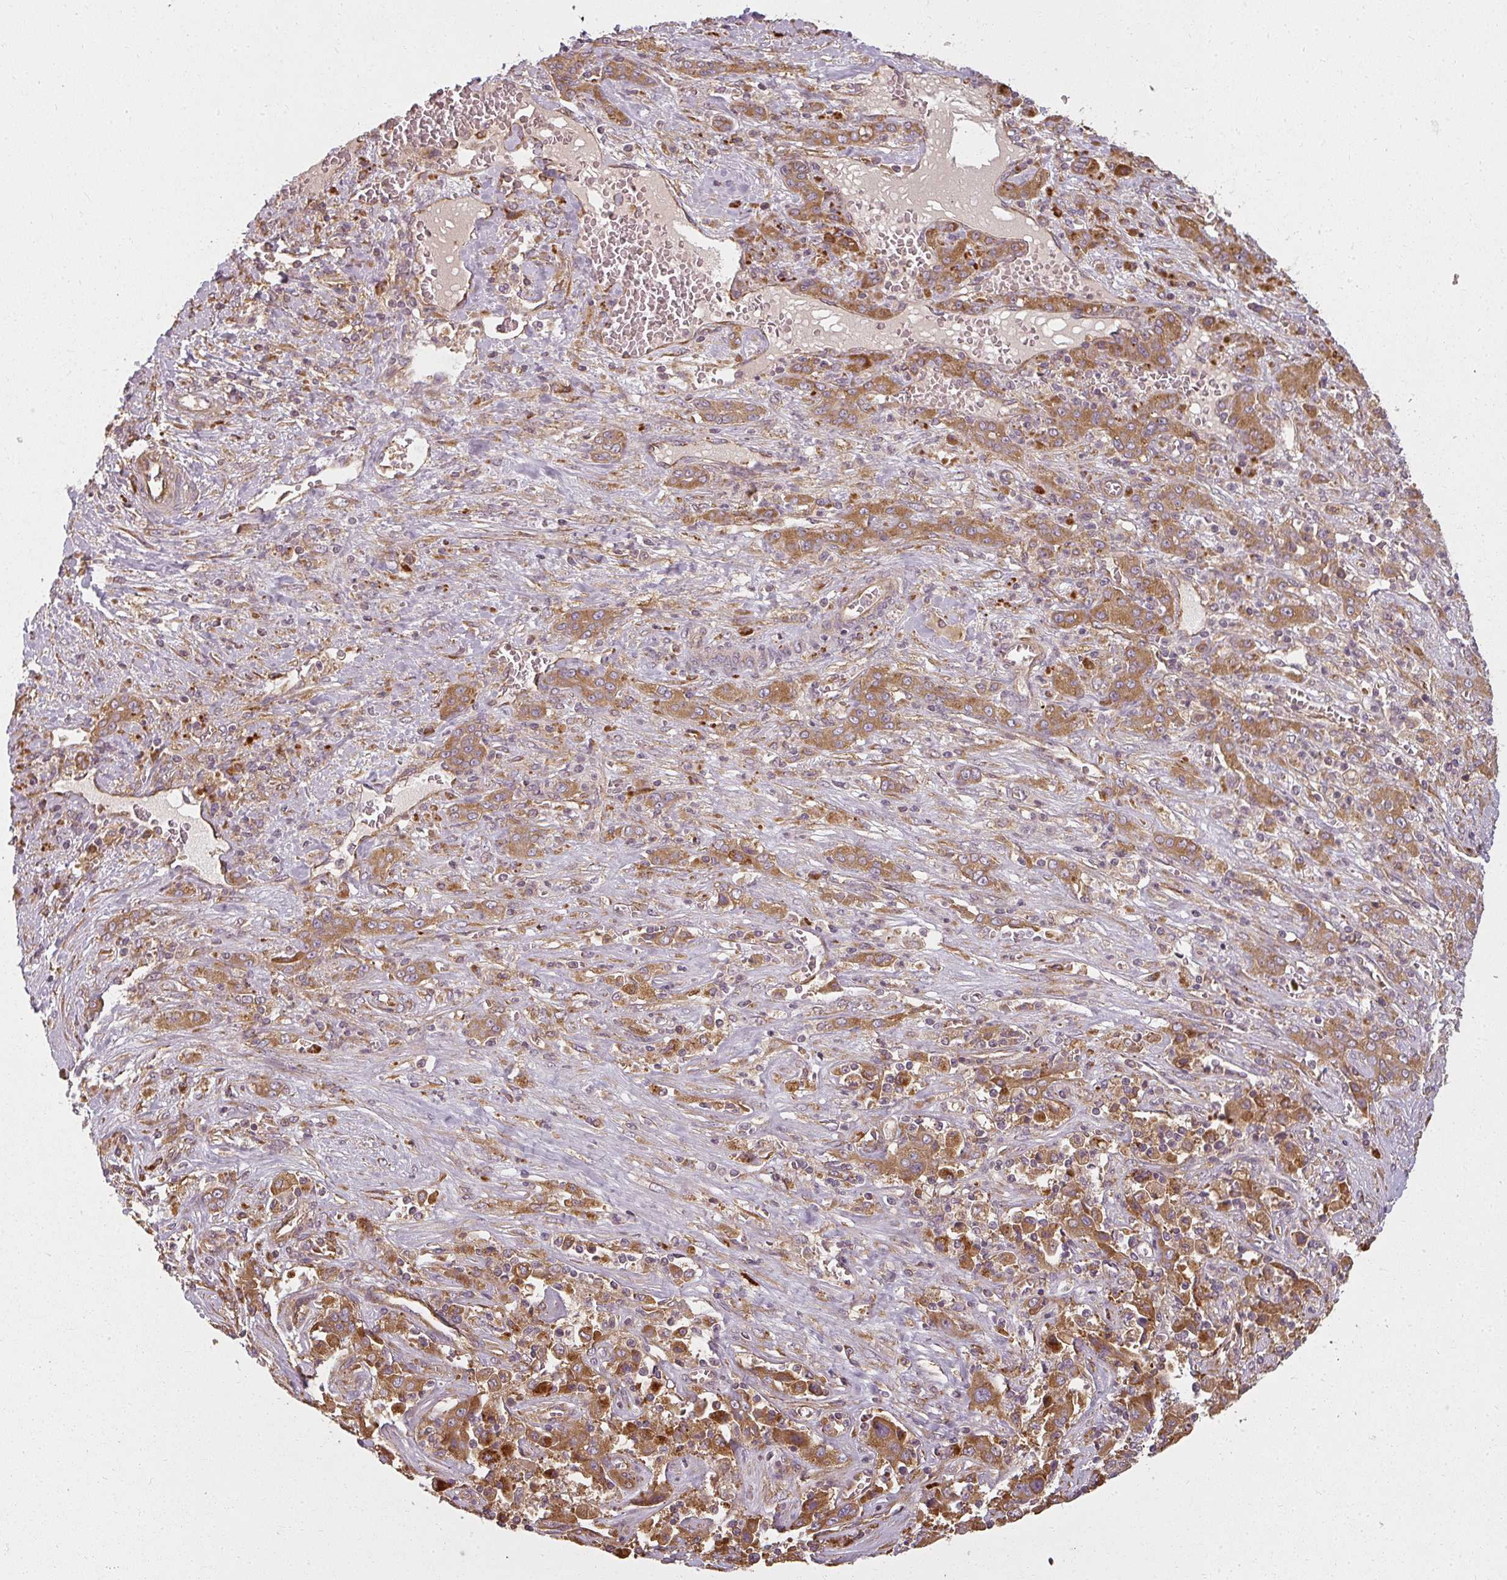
{"staining": {"intensity": "moderate", "quantity": ">75%", "location": "cytoplasmic/membranous"}, "tissue": "liver cancer", "cell_type": "Tumor cells", "image_type": "cancer", "snomed": [{"axis": "morphology", "description": "Cholangiocarcinoma"}, {"axis": "topography", "description": "Liver"}], "caption": "Protein analysis of liver cholangiocarcinoma tissue exhibits moderate cytoplasmic/membranous staining in approximately >75% of tumor cells. (Brightfield microscopy of DAB IHC at high magnification).", "gene": "RPL24", "patient": {"sex": "female", "age": 52}}